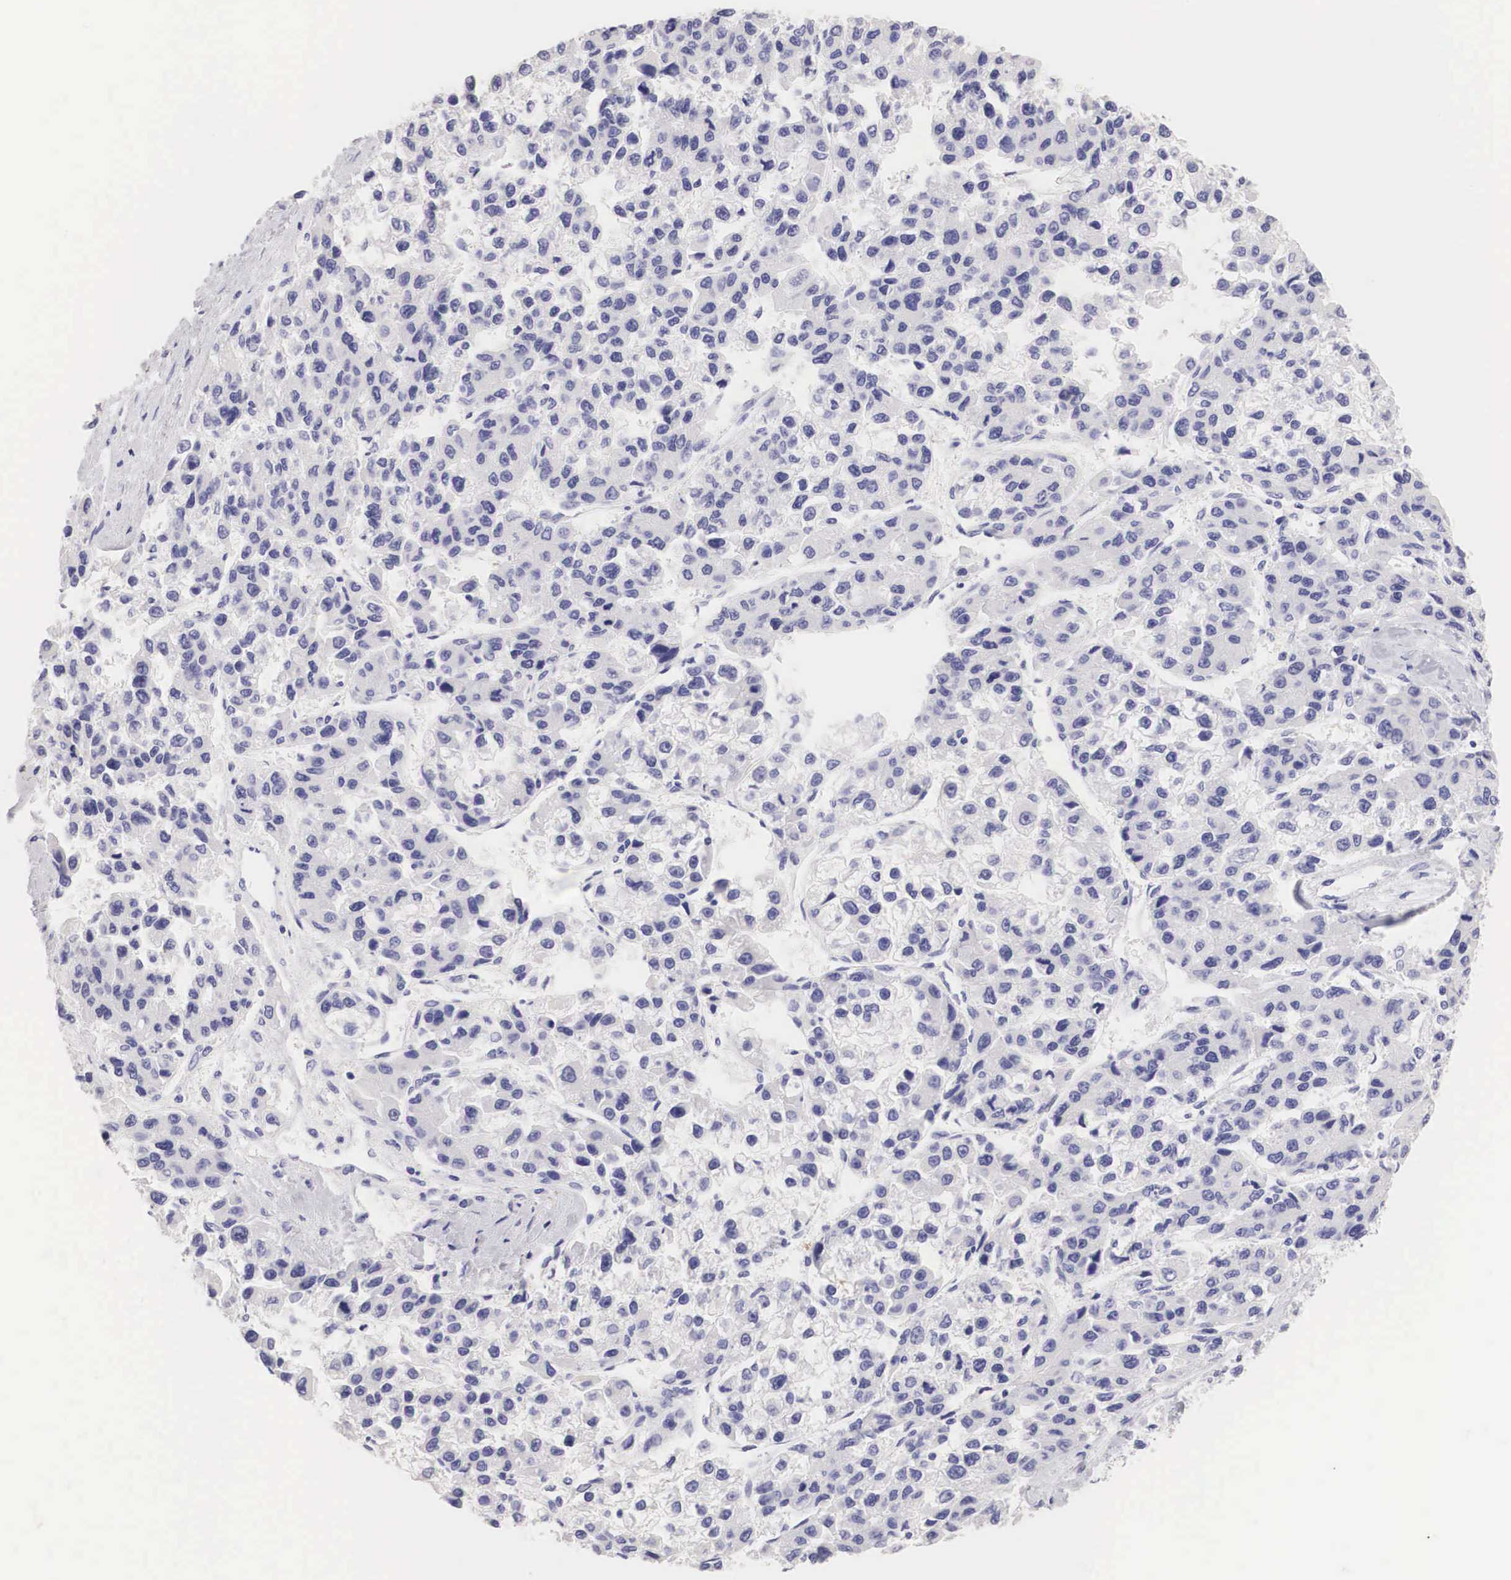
{"staining": {"intensity": "negative", "quantity": "none", "location": "none"}, "tissue": "liver cancer", "cell_type": "Tumor cells", "image_type": "cancer", "snomed": [{"axis": "morphology", "description": "Carcinoma, Hepatocellular, NOS"}, {"axis": "topography", "description": "Liver"}], "caption": "The micrograph reveals no staining of tumor cells in hepatocellular carcinoma (liver).", "gene": "ERBB2", "patient": {"sex": "female", "age": 66}}